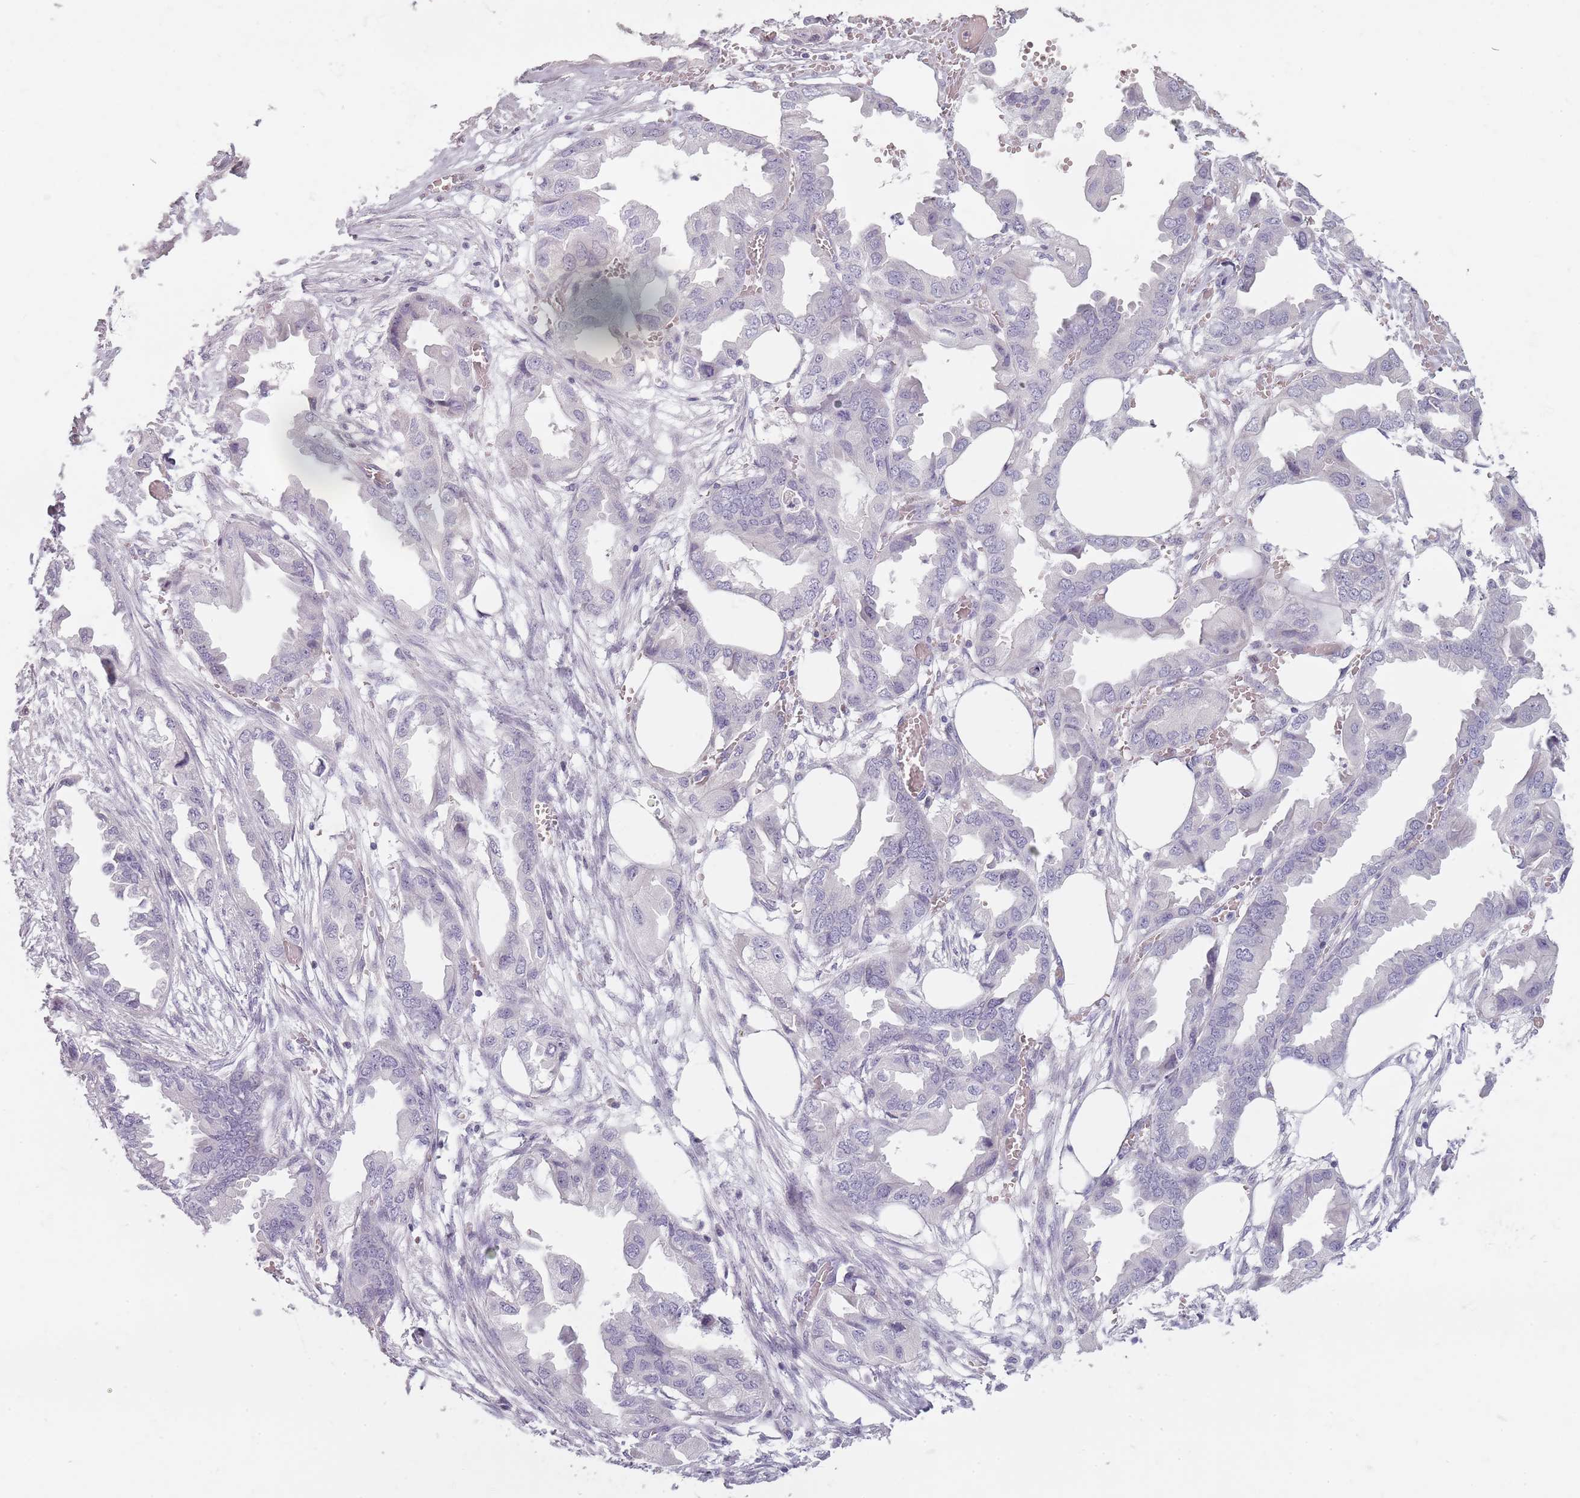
{"staining": {"intensity": "negative", "quantity": "none", "location": "none"}, "tissue": "endometrial cancer", "cell_type": "Tumor cells", "image_type": "cancer", "snomed": [{"axis": "morphology", "description": "Adenocarcinoma, NOS"}, {"axis": "morphology", "description": "Adenocarcinoma, metastatic, NOS"}, {"axis": "topography", "description": "Adipose tissue"}, {"axis": "topography", "description": "Endometrium"}], "caption": "Tumor cells show no significant staining in endometrial cancer.", "gene": "SYNGR3", "patient": {"sex": "female", "age": 67}}